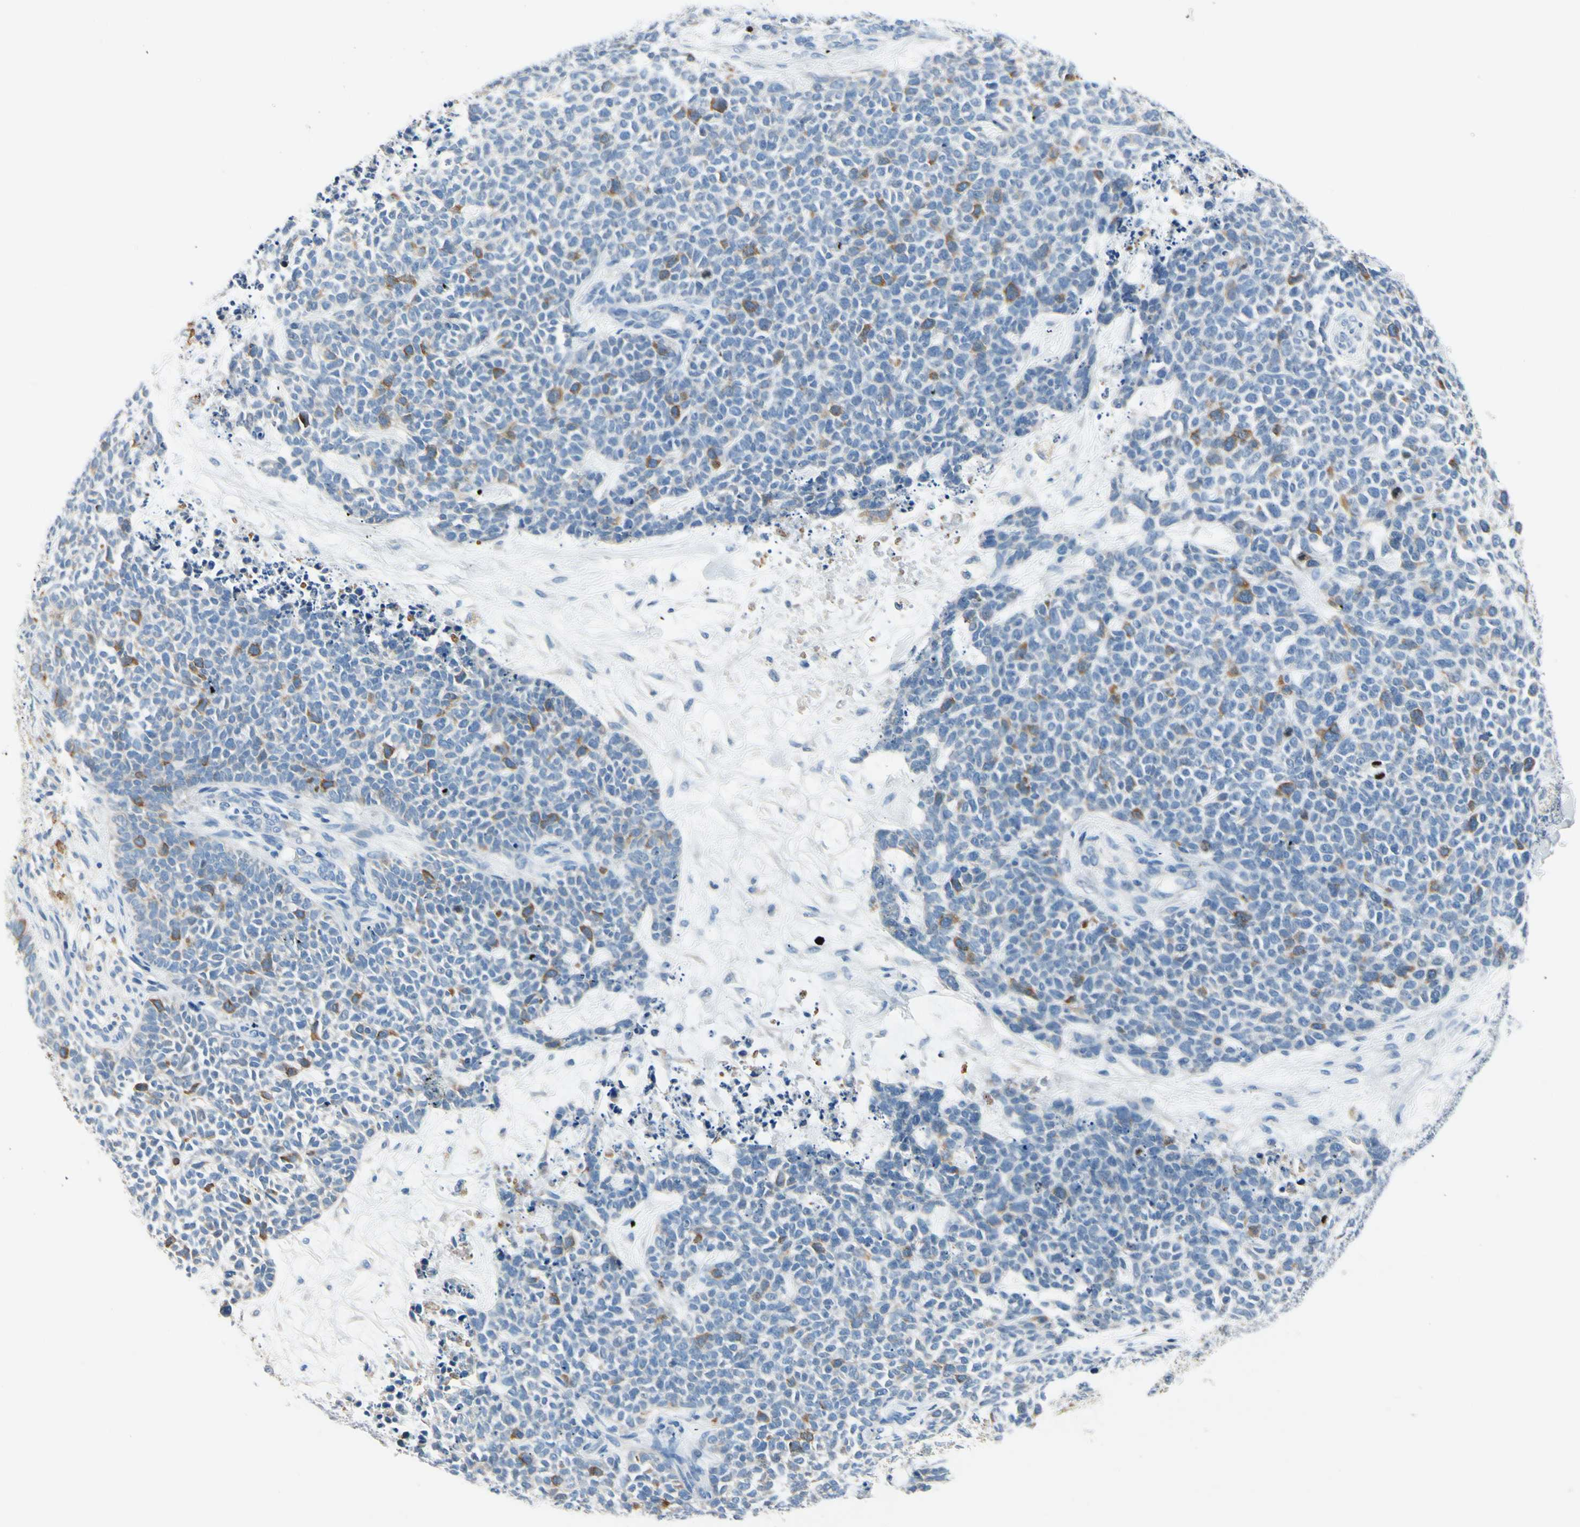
{"staining": {"intensity": "moderate", "quantity": "<25%", "location": "cytoplasmic/membranous"}, "tissue": "skin cancer", "cell_type": "Tumor cells", "image_type": "cancer", "snomed": [{"axis": "morphology", "description": "Basal cell carcinoma"}, {"axis": "topography", "description": "Skin"}], "caption": "Skin cancer stained with a protein marker displays moderate staining in tumor cells.", "gene": "CKAP2", "patient": {"sex": "female", "age": 84}}